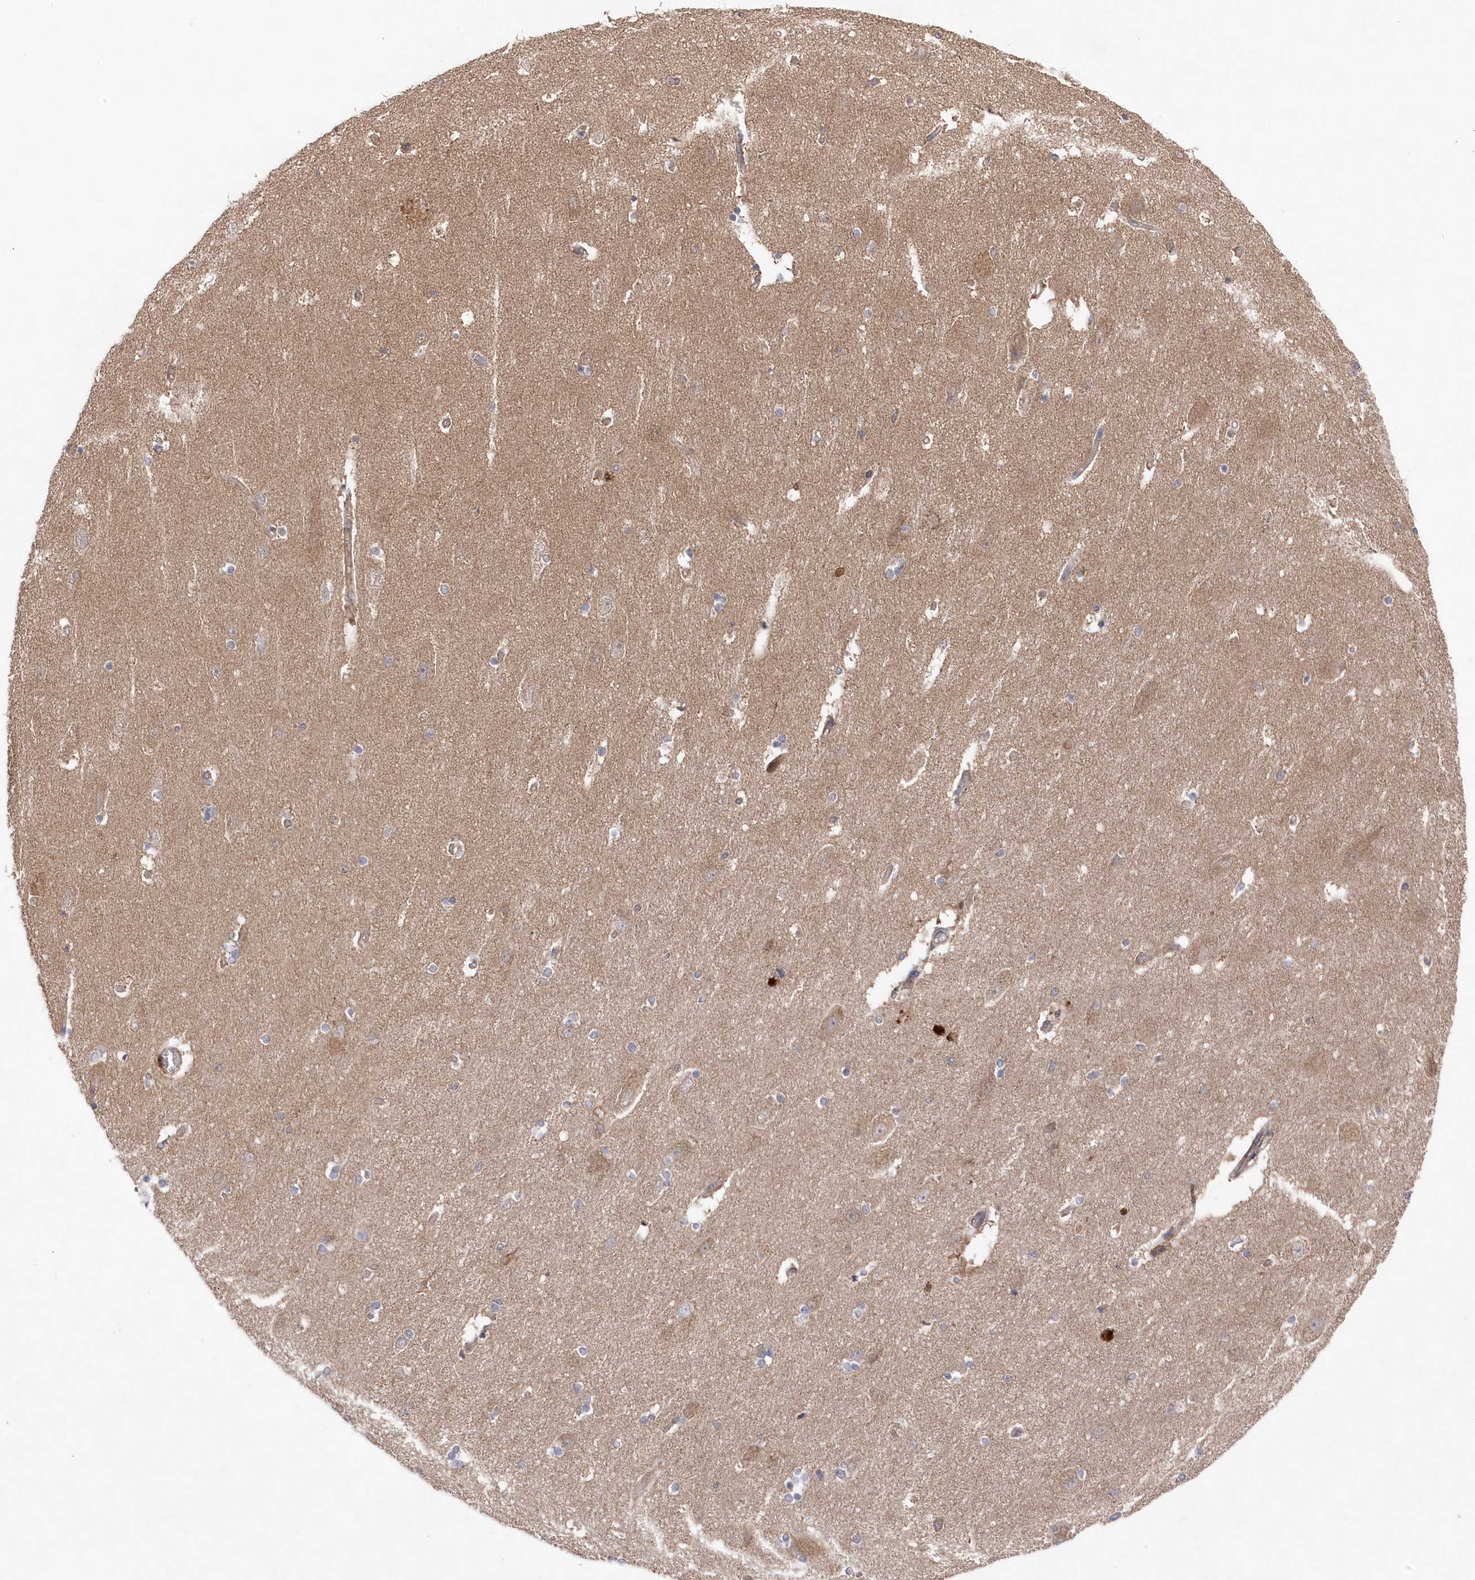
{"staining": {"intensity": "weak", "quantity": "<25%", "location": "cytoplasmic/membranous"}, "tissue": "hippocampus", "cell_type": "Glial cells", "image_type": "normal", "snomed": [{"axis": "morphology", "description": "Normal tissue, NOS"}, {"axis": "topography", "description": "Hippocampus"}], "caption": "Glial cells show no significant protein positivity in benign hippocampus. Nuclei are stained in blue.", "gene": "ASNSD1", "patient": {"sex": "female", "age": 54}}